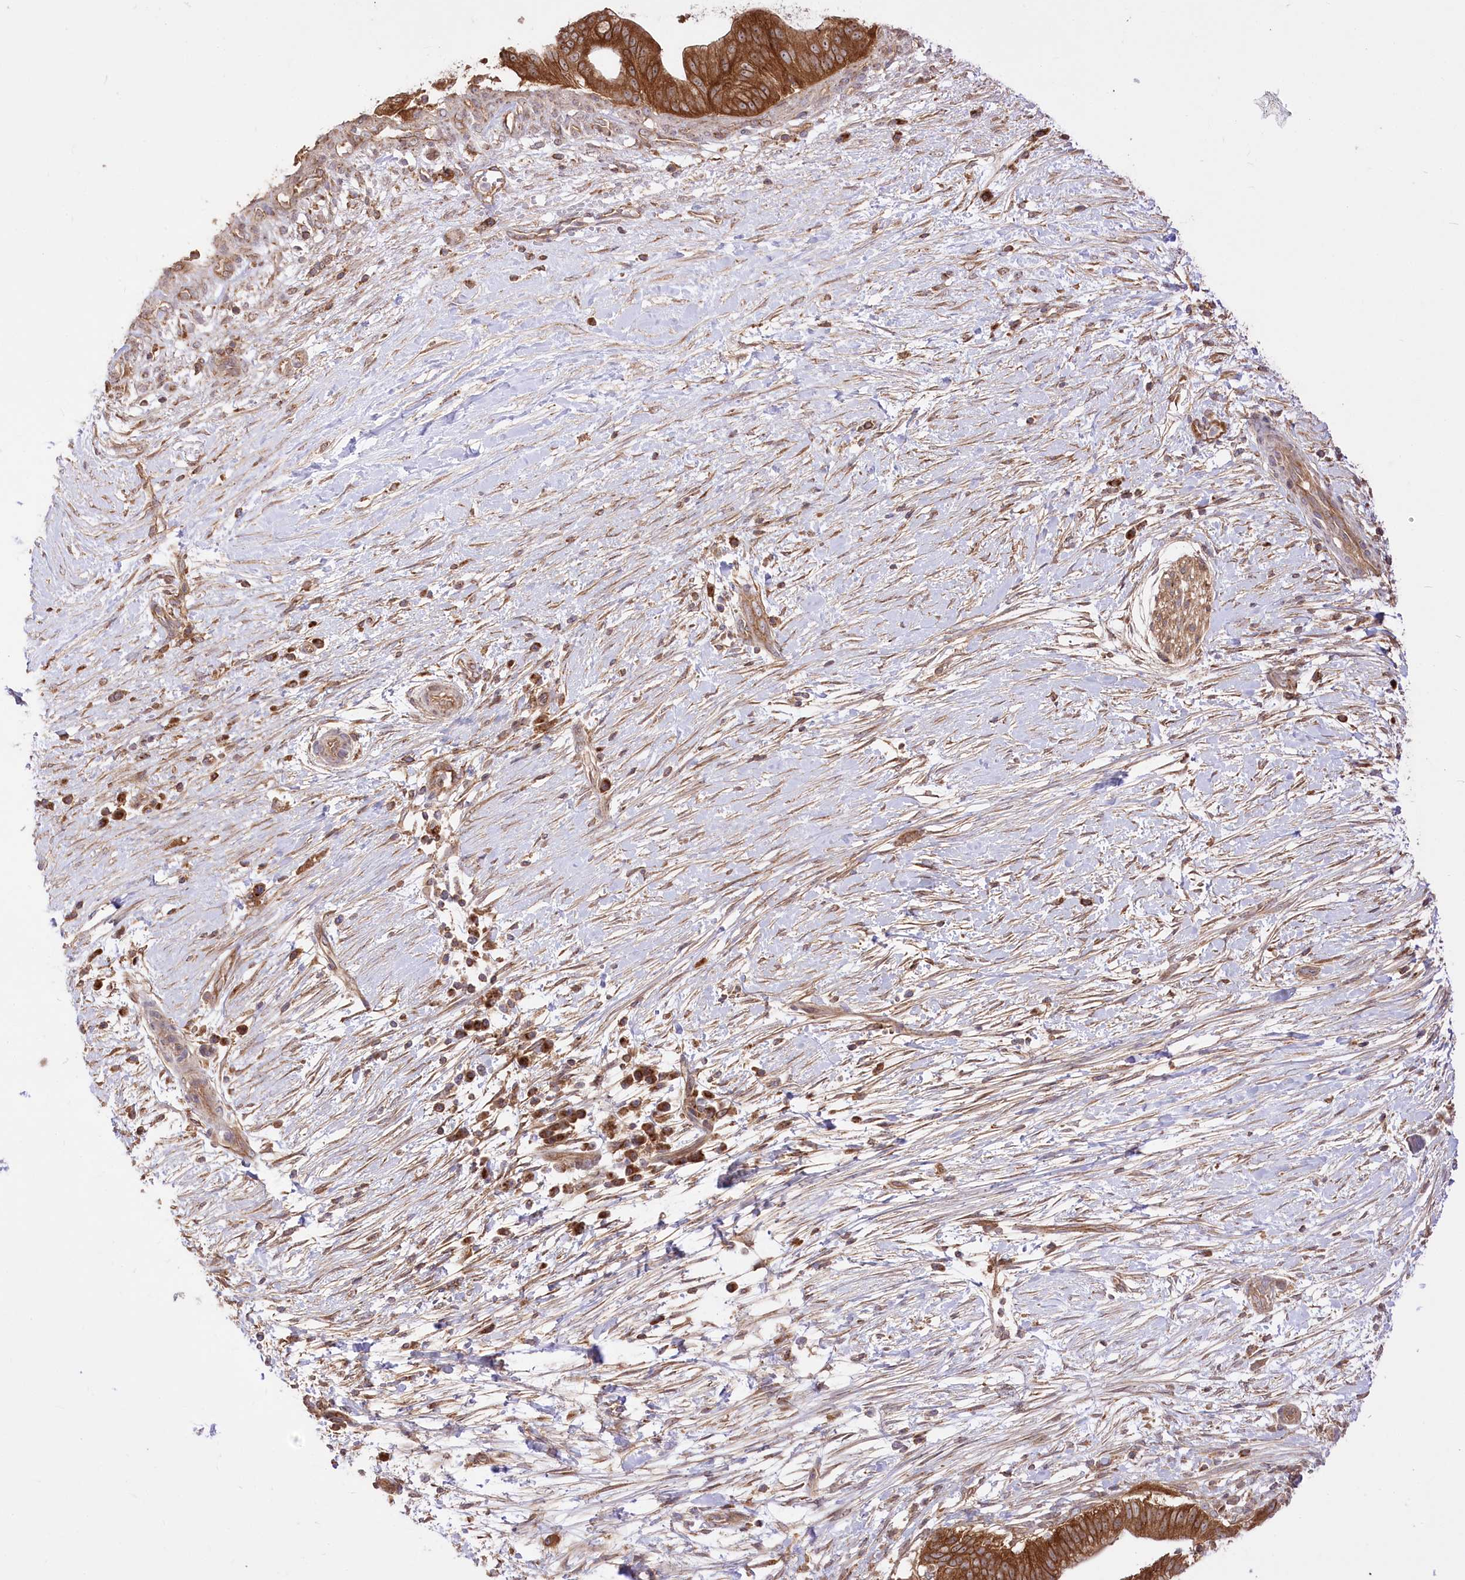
{"staining": {"intensity": "moderate", "quantity": ">75%", "location": "cytoplasmic/membranous"}, "tissue": "pancreatic cancer", "cell_type": "Tumor cells", "image_type": "cancer", "snomed": [{"axis": "morphology", "description": "Adenocarcinoma, NOS"}, {"axis": "topography", "description": "Pancreas"}], "caption": "Brown immunohistochemical staining in pancreatic cancer (adenocarcinoma) exhibits moderate cytoplasmic/membranous staining in about >75% of tumor cells.", "gene": "XYLB", "patient": {"sex": "male", "age": 68}}